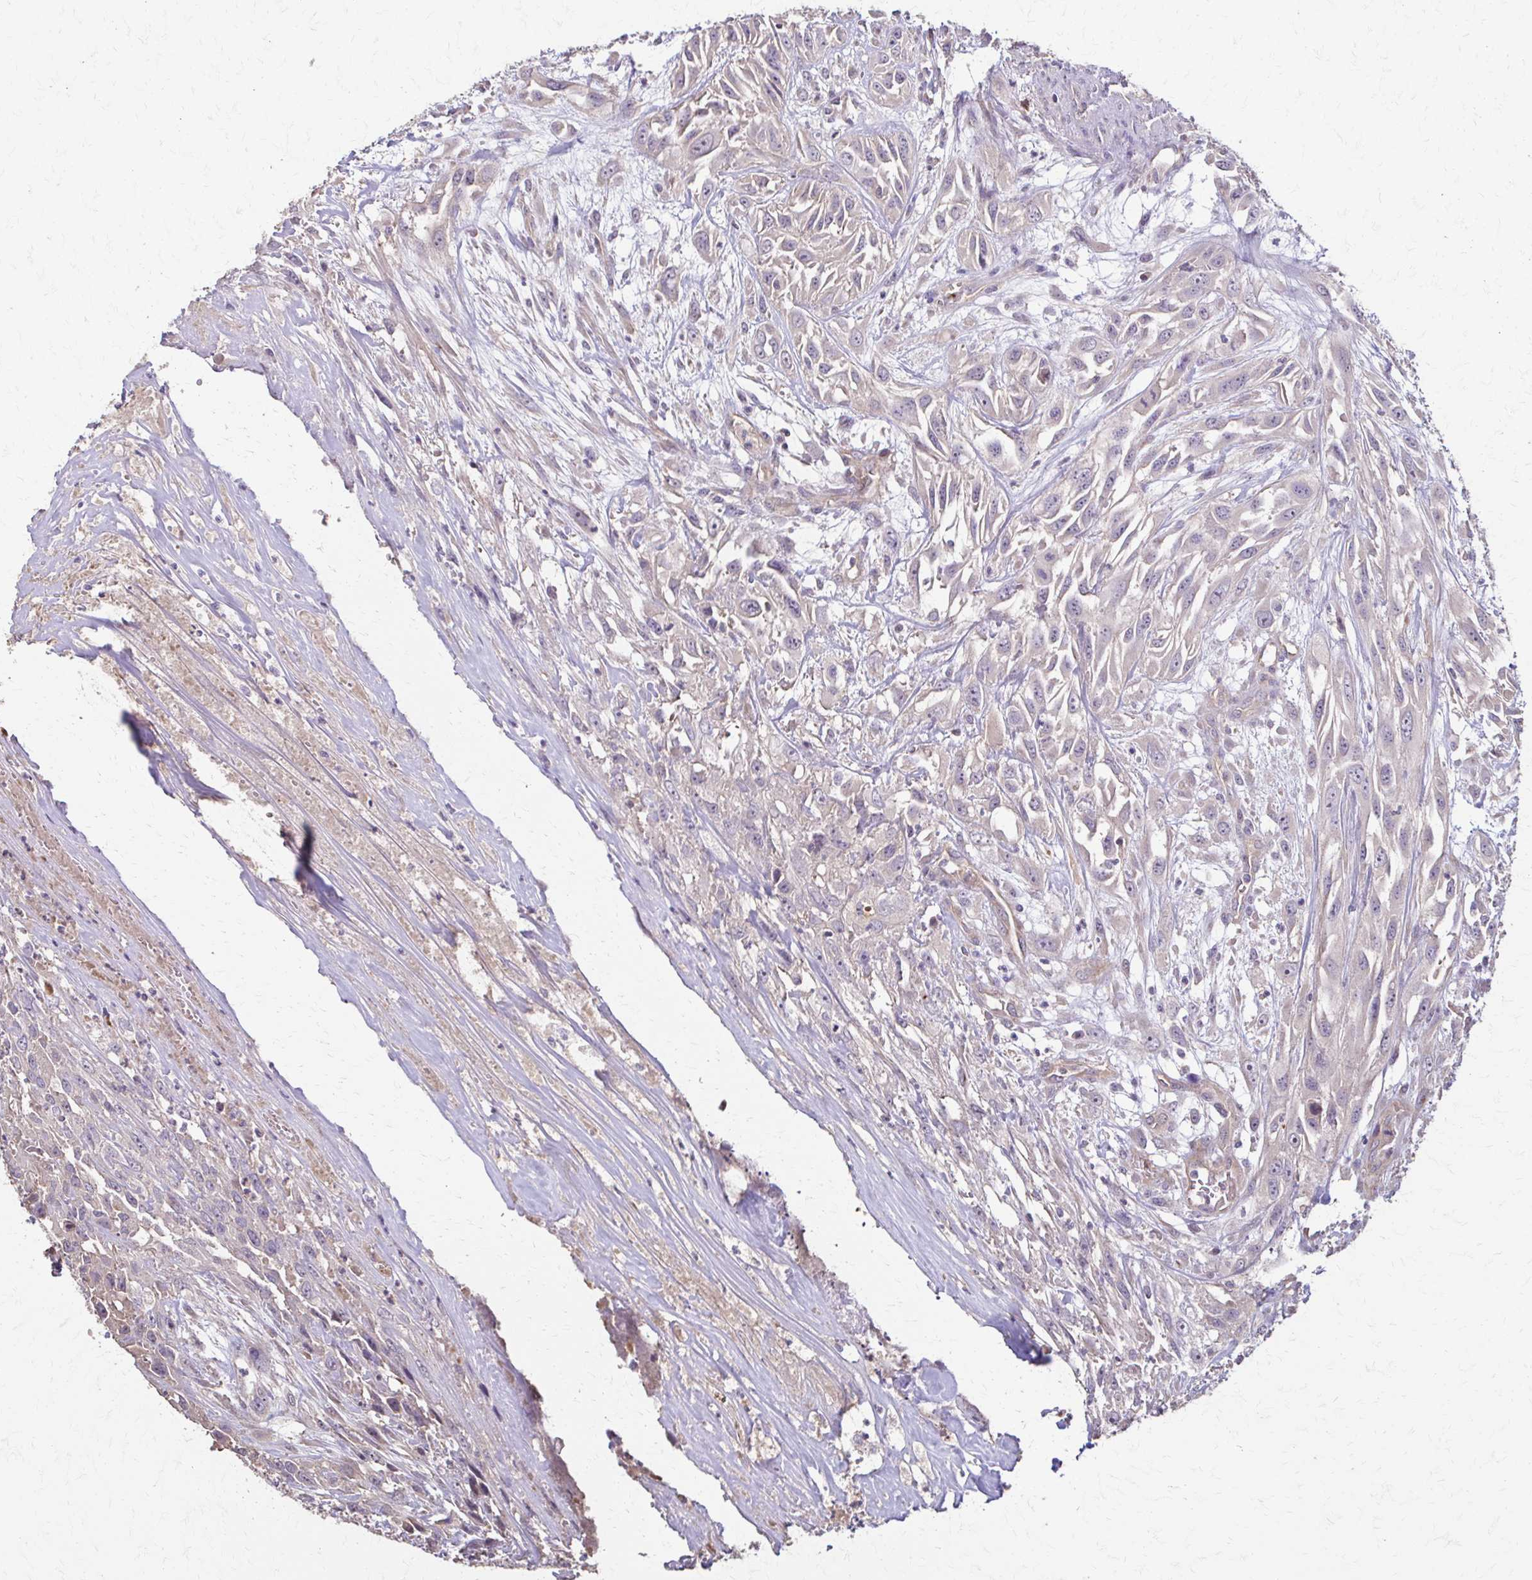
{"staining": {"intensity": "negative", "quantity": "none", "location": "none"}, "tissue": "urothelial cancer", "cell_type": "Tumor cells", "image_type": "cancer", "snomed": [{"axis": "morphology", "description": "Urothelial carcinoma, High grade"}, {"axis": "topography", "description": "Urinary bladder"}], "caption": "DAB (3,3'-diaminobenzidine) immunohistochemical staining of human urothelial carcinoma (high-grade) demonstrates no significant positivity in tumor cells.", "gene": "IL18BP", "patient": {"sex": "male", "age": 67}}